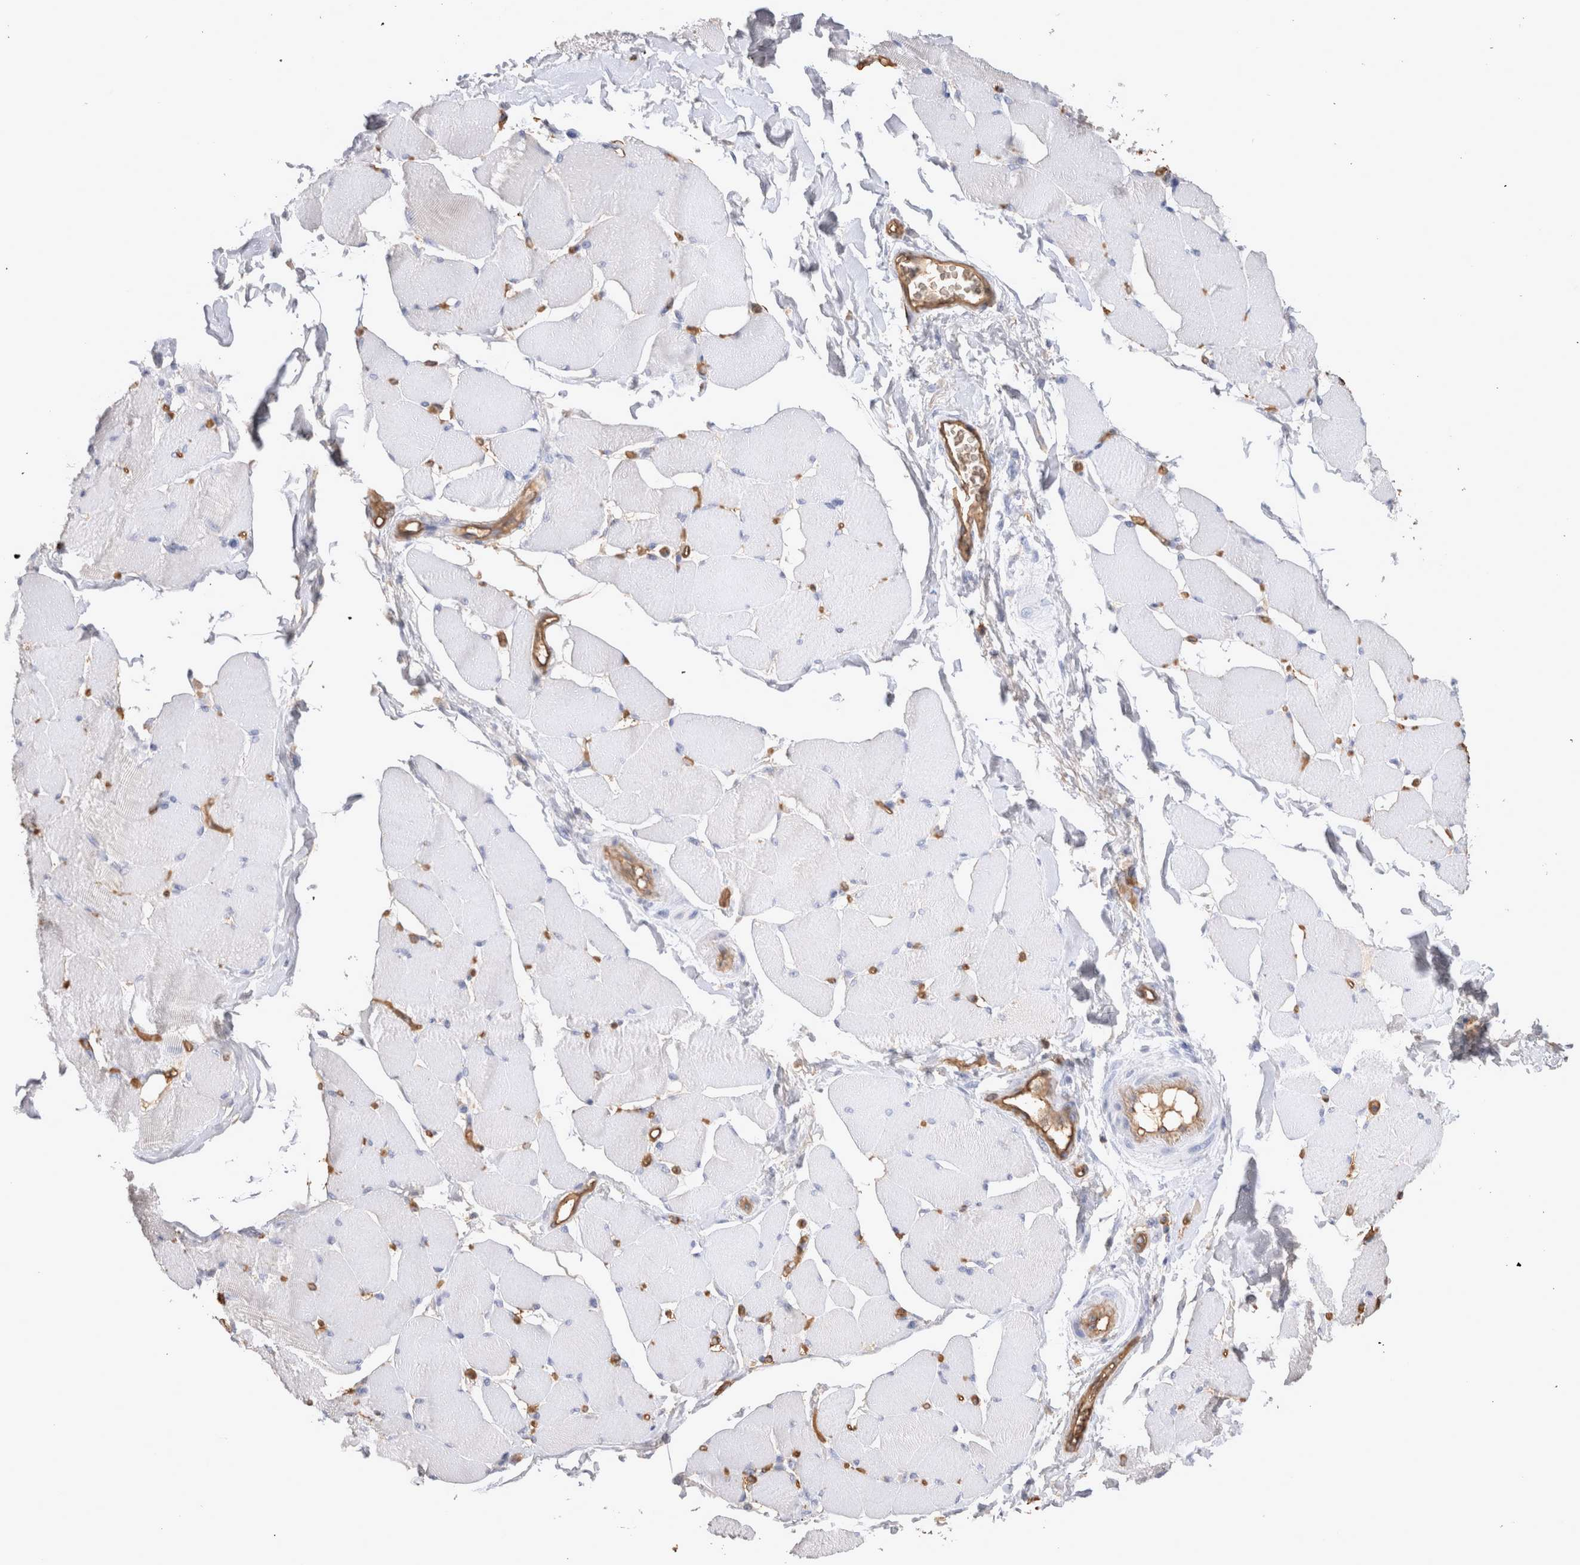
{"staining": {"intensity": "negative", "quantity": "none", "location": "none"}, "tissue": "skeletal muscle", "cell_type": "Myocytes", "image_type": "normal", "snomed": [{"axis": "morphology", "description": "Normal tissue, NOS"}, {"axis": "topography", "description": "Skin"}, {"axis": "topography", "description": "Skeletal muscle"}], "caption": "Immunohistochemistry (IHC) of unremarkable human skeletal muscle shows no expression in myocytes.", "gene": "IL17RC", "patient": {"sex": "male", "age": 83}}